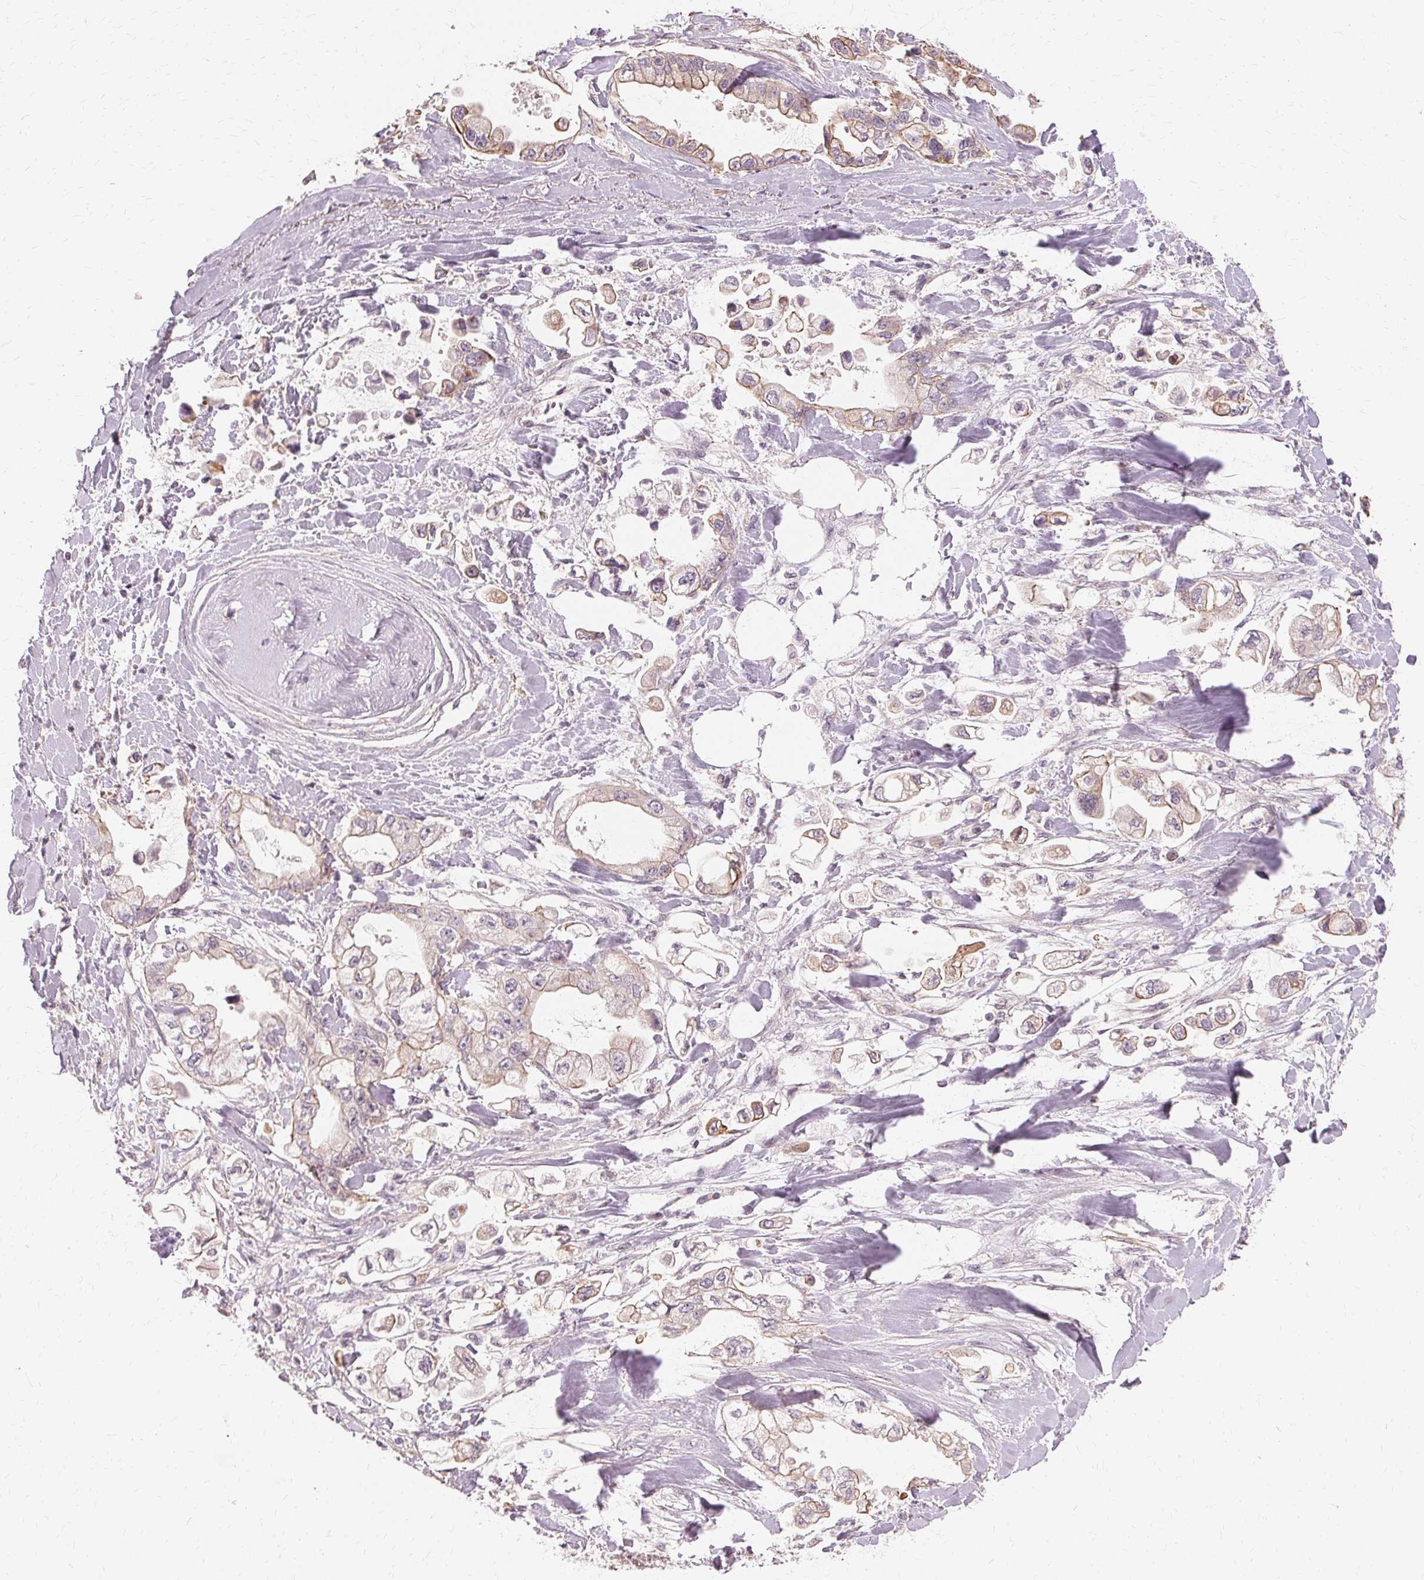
{"staining": {"intensity": "weak", "quantity": "25%-75%", "location": "cytoplasmic/membranous"}, "tissue": "stomach cancer", "cell_type": "Tumor cells", "image_type": "cancer", "snomed": [{"axis": "morphology", "description": "Adenocarcinoma, NOS"}, {"axis": "topography", "description": "Stomach"}], "caption": "Stomach adenocarcinoma stained for a protein (brown) exhibits weak cytoplasmic/membranous positive expression in about 25%-75% of tumor cells.", "gene": "USP8", "patient": {"sex": "male", "age": 62}}